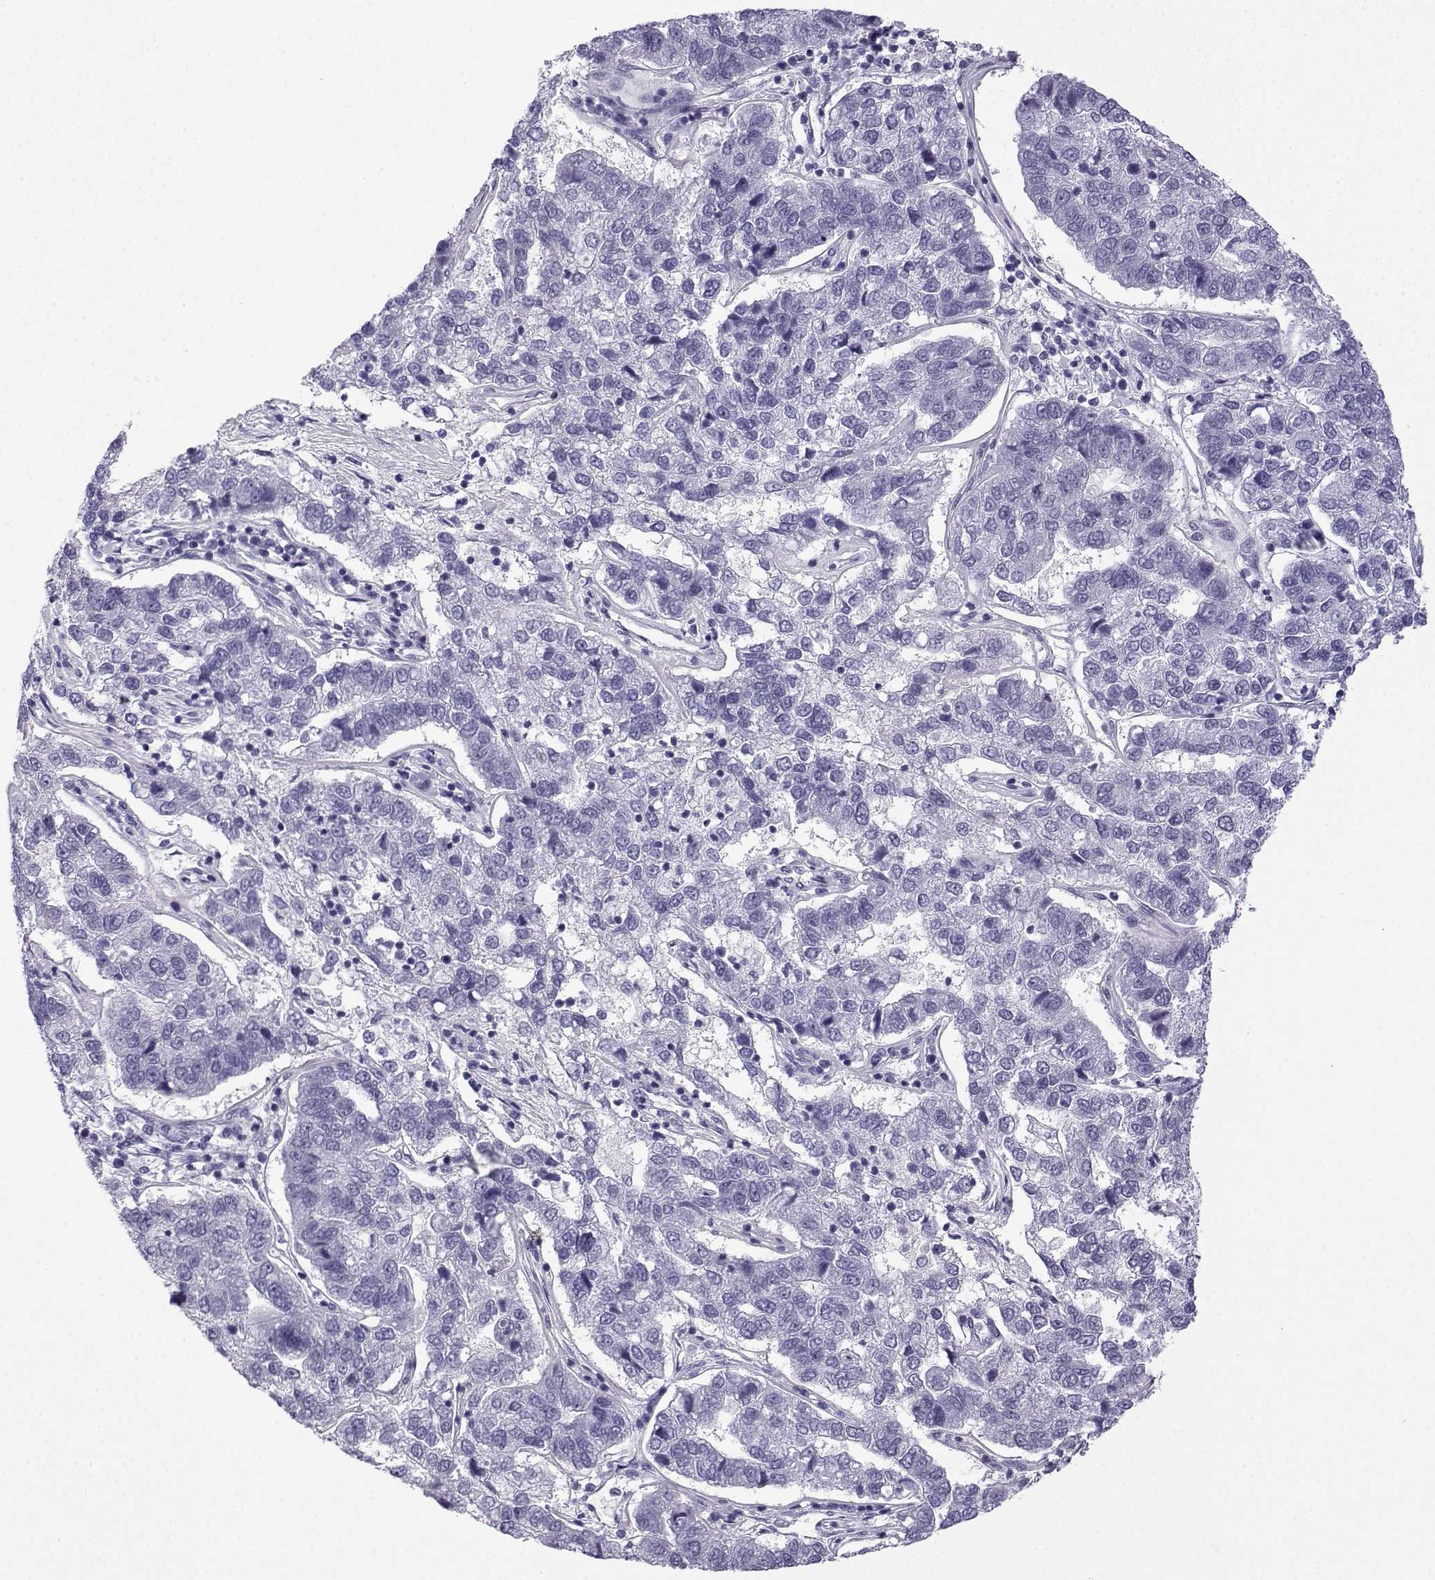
{"staining": {"intensity": "negative", "quantity": "none", "location": "none"}, "tissue": "pancreatic cancer", "cell_type": "Tumor cells", "image_type": "cancer", "snomed": [{"axis": "morphology", "description": "Adenocarcinoma, NOS"}, {"axis": "topography", "description": "Pancreas"}], "caption": "Immunohistochemistry micrograph of neoplastic tissue: adenocarcinoma (pancreatic) stained with DAB (3,3'-diaminobenzidine) exhibits no significant protein staining in tumor cells.", "gene": "ACRBP", "patient": {"sex": "female", "age": 61}}